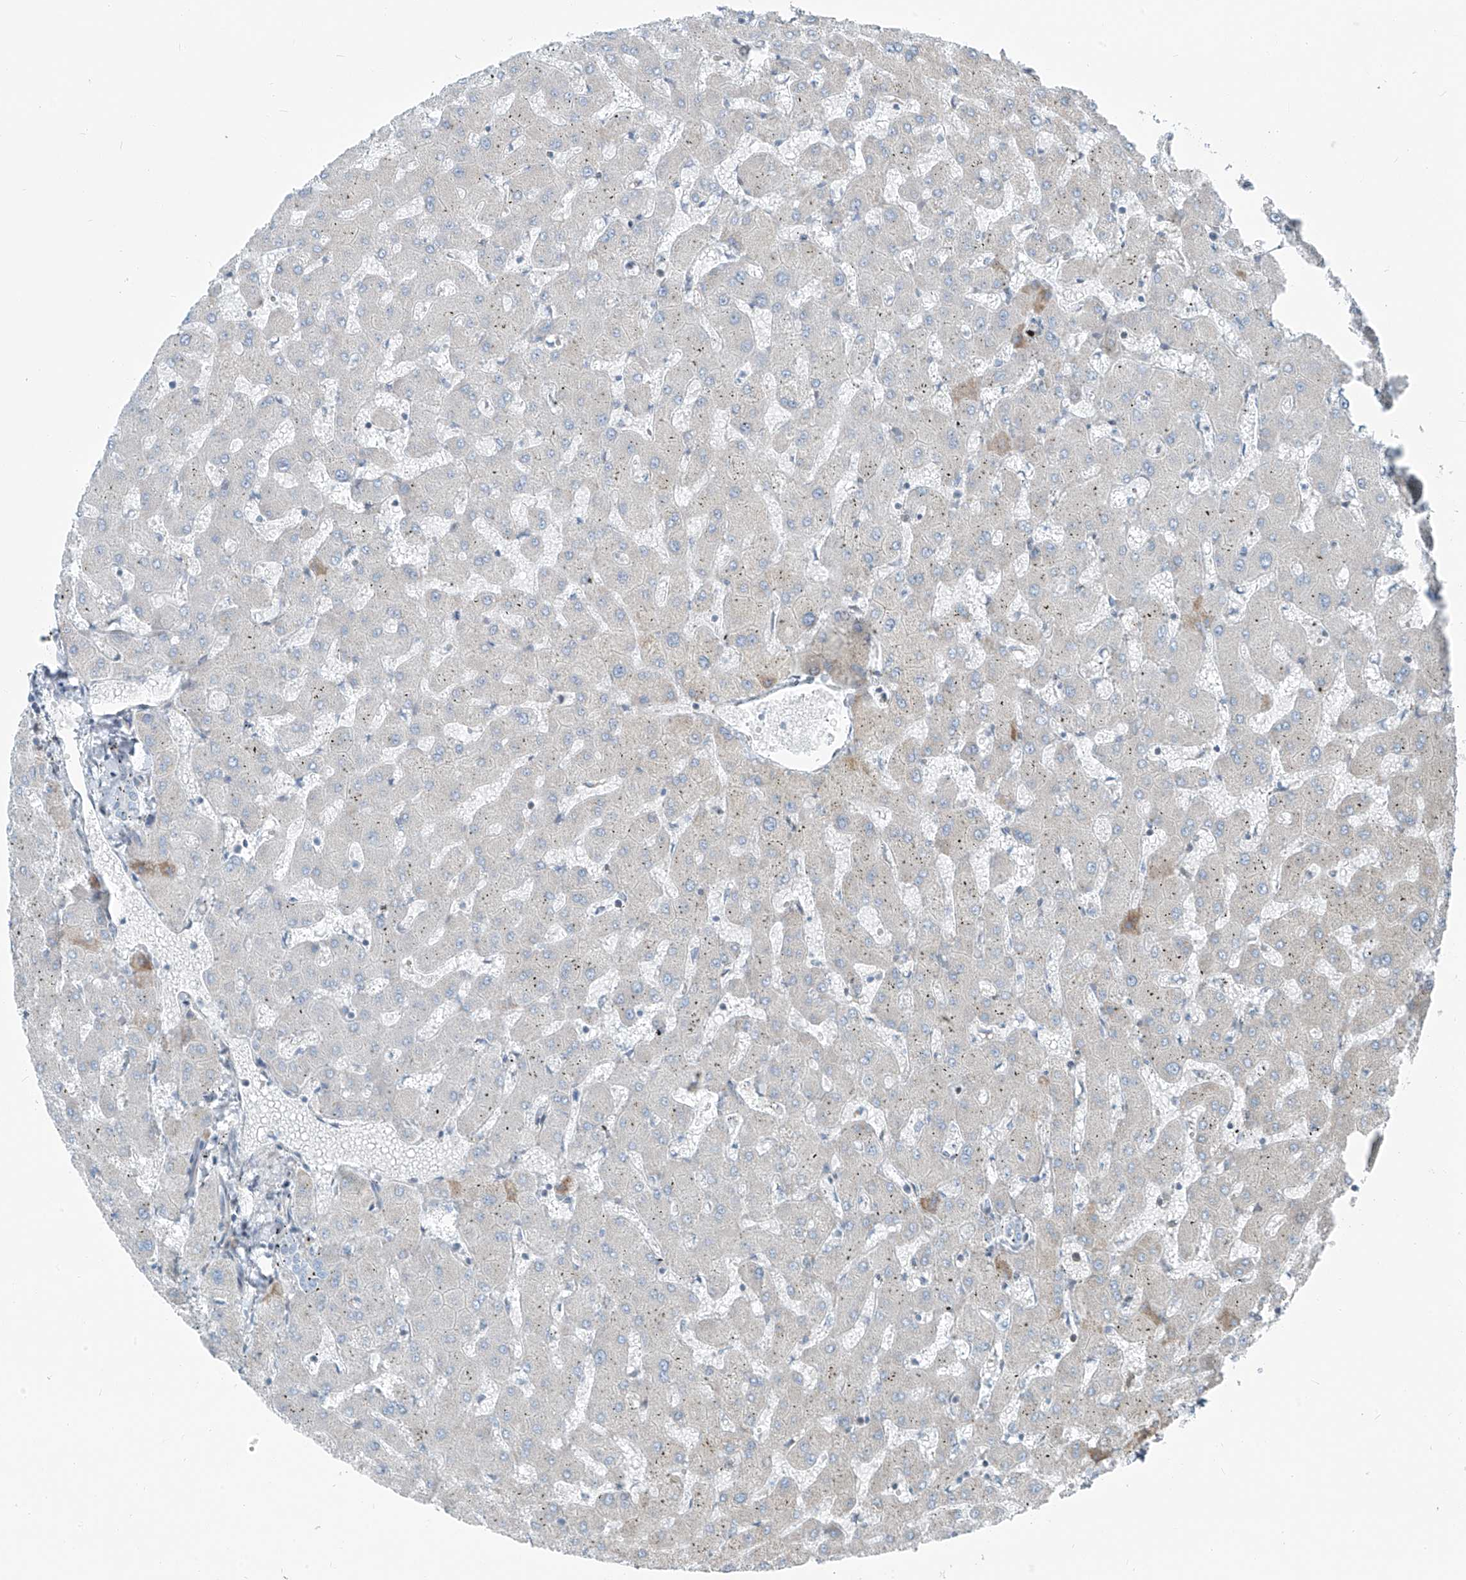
{"staining": {"intensity": "negative", "quantity": "none", "location": "none"}, "tissue": "liver", "cell_type": "Cholangiocytes", "image_type": "normal", "snomed": [{"axis": "morphology", "description": "Normal tissue, NOS"}, {"axis": "topography", "description": "Liver"}], "caption": "This is a histopathology image of IHC staining of benign liver, which shows no positivity in cholangiocytes. (Brightfield microscopy of DAB (3,3'-diaminobenzidine) IHC at high magnification).", "gene": "HIC2", "patient": {"sex": "female", "age": 63}}